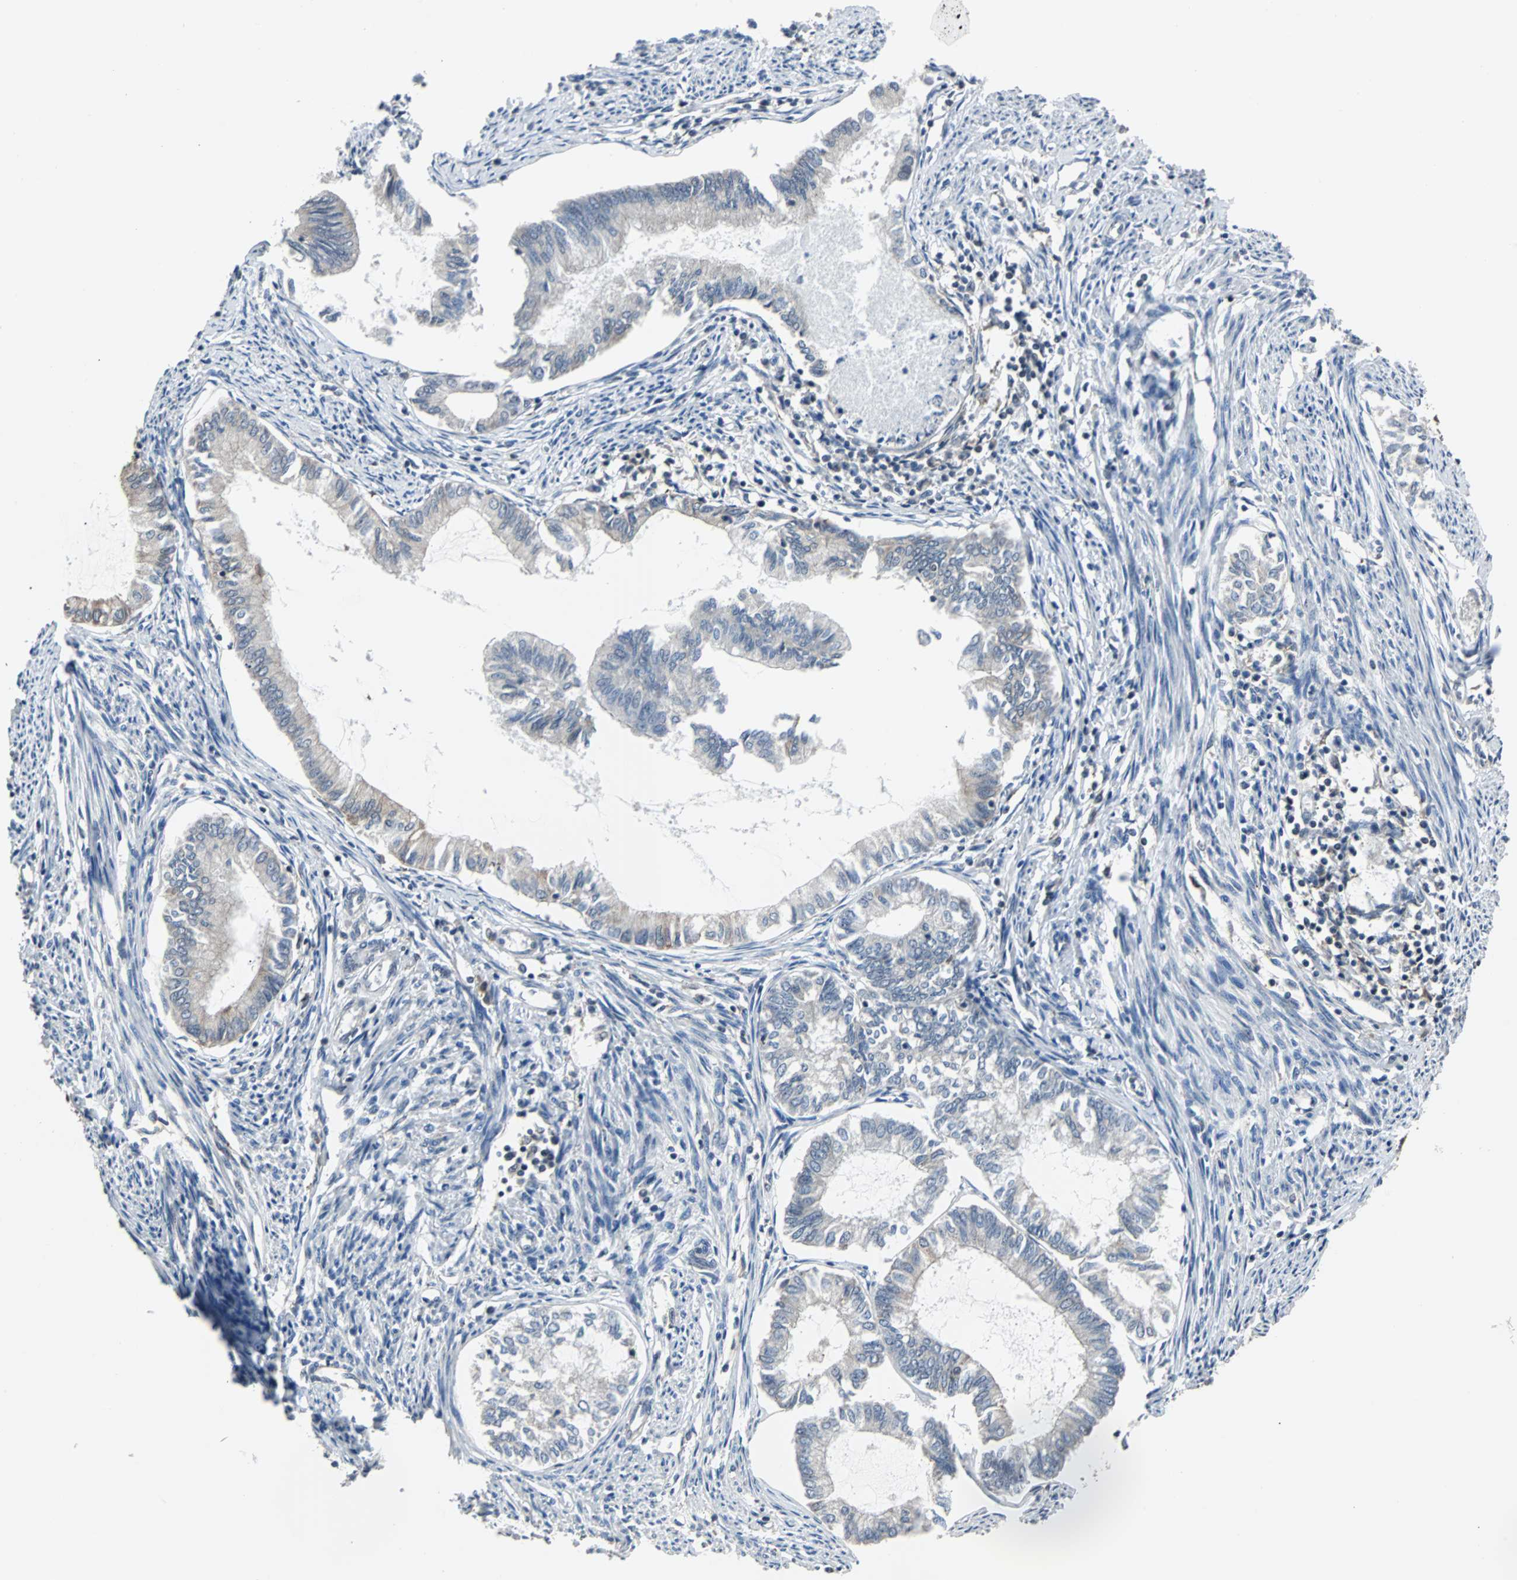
{"staining": {"intensity": "weak", "quantity": "25%-75%", "location": "cytoplasmic/membranous"}, "tissue": "endometrial cancer", "cell_type": "Tumor cells", "image_type": "cancer", "snomed": [{"axis": "morphology", "description": "Adenocarcinoma, NOS"}, {"axis": "topography", "description": "Endometrium"}], "caption": "The photomicrograph exhibits immunohistochemical staining of endometrial adenocarcinoma. There is weak cytoplasmic/membranous positivity is appreciated in approximately 25%-75% of tumor cells.", "gene": "TERF2IP", "patient": {"sex": "female", "age": 86}}